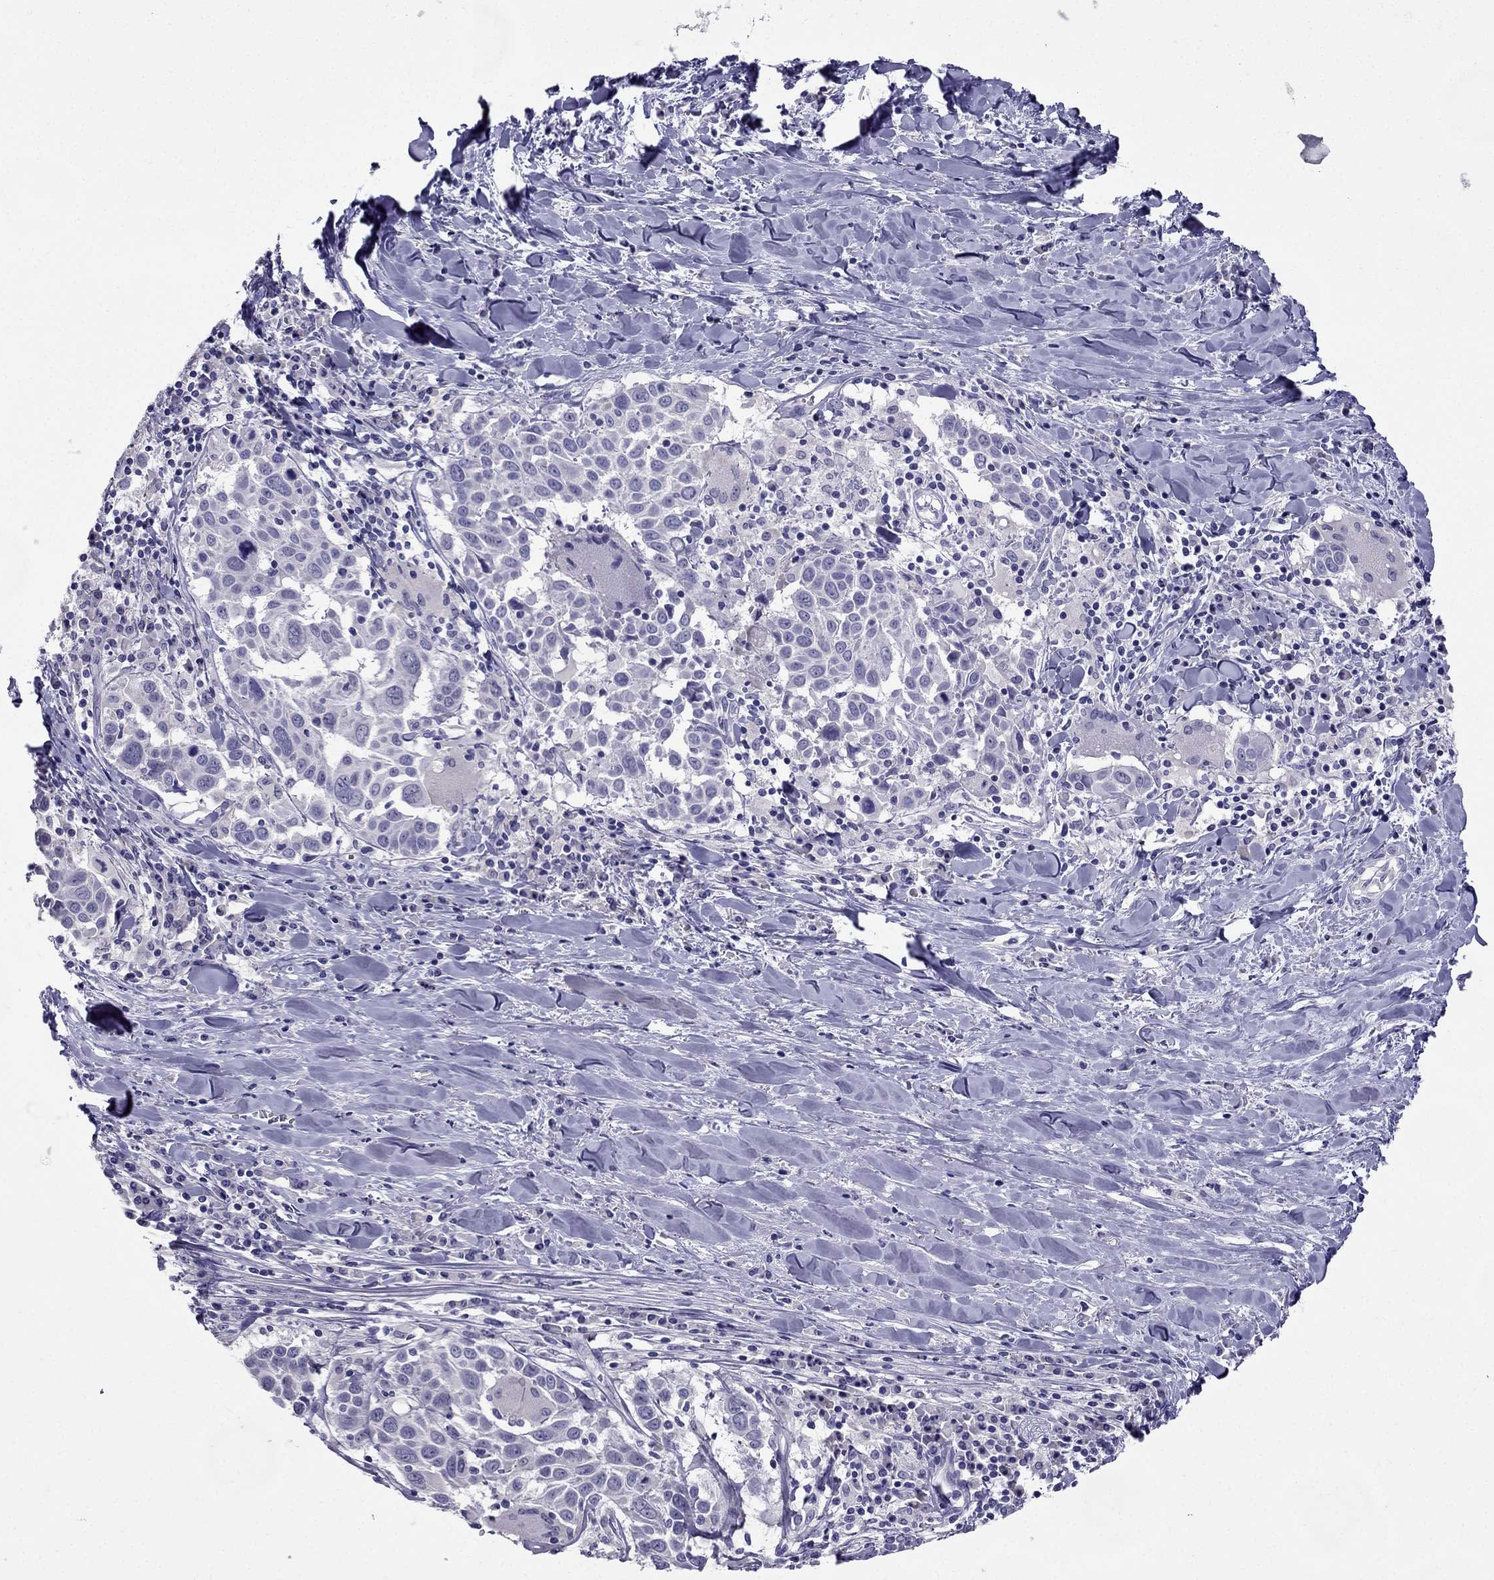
{"staining": {"intensity": "negative", "quantity": "none", "location": "none"}, "tissue": "lung cancer", "cell_type": "Tumor cells", "image_type": "cancer", "snomed": [{"axis": "morphology", "description": "Squamous cell carcinoma, NOS"}, {"axis": "topography", "description": "Lung"}], "caption": "An immunohistochemistry (IHC) image of lung cancer (squamous cell carcinoma) is shown. There is no staining in tumor cells of lung cancer (squamous cell carcinoma).", "gene": "ZNF541", "patient": {"sex": "male", "age": 57}}